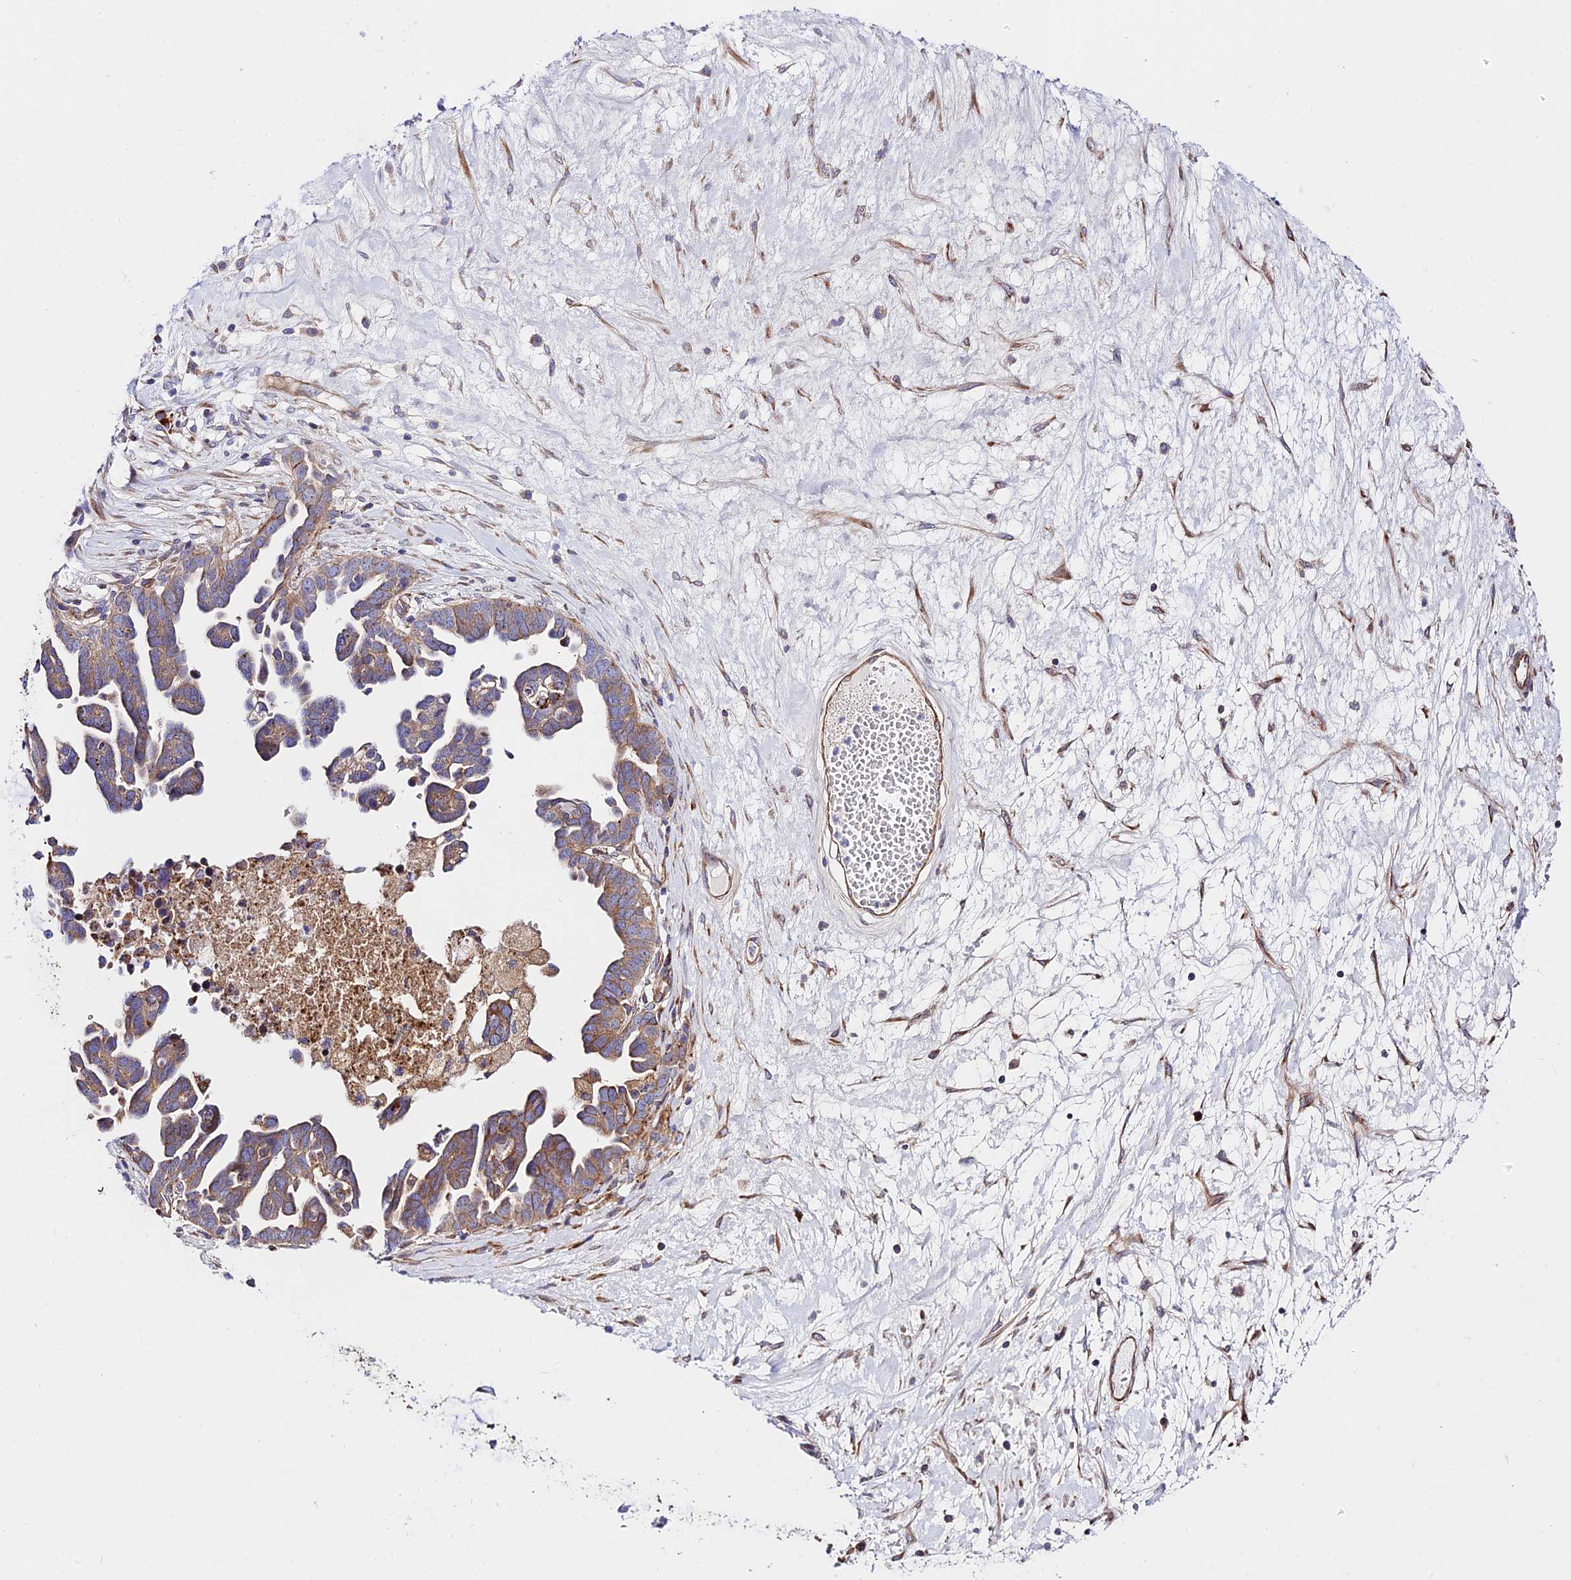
{"staining": {"intensity": "weak", "quantity": "25%-75%", "location": "cytoplasmic/membranous"}, "tissue": "ovarian cancer", "cell_type": "Tumor cells", "image_type": "cancer", "snomed": [{"axis": "morphology", "description": "Cystadenocarcinoma, serous, NOS"}, {"axis": "topography", "description": "Ovary"}], "caption": "A low amount of weak cytoplasmic/membranous expression is seen in approximately 25%-75% of tumor cells in serous cystadenocarcinoma (ovarian) tissue.", "gene": "VPS13C", "patient": {"sex": "female", "age": 54}}